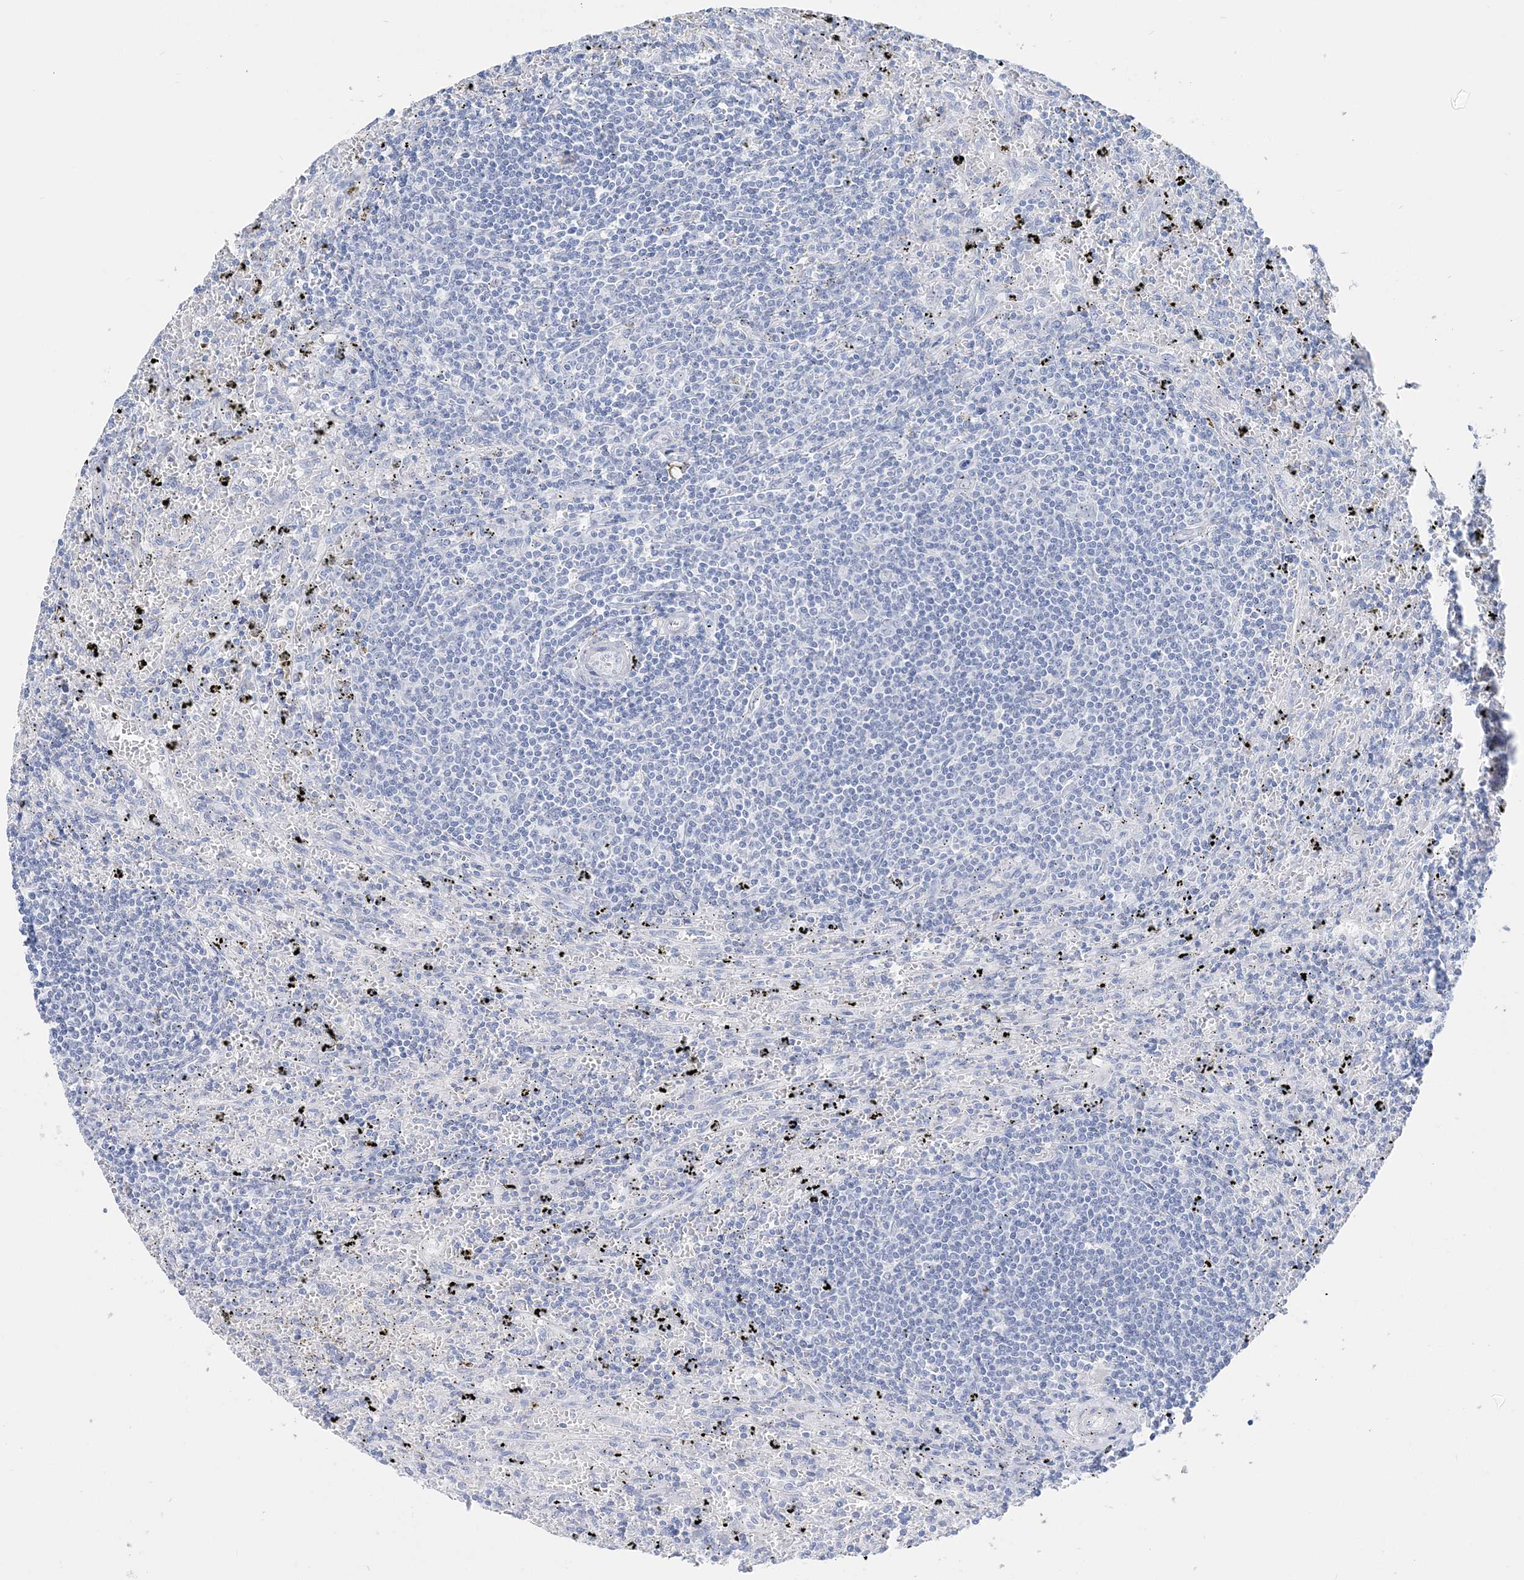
{"staining": {"intensity": "negative", "quantity": "none", "location": "none"}, "tissue": "lymphoma", "cell_type": "Tumor cells", "image_type": "cancer", "snomed": [{"axis": "morphology", "description": "Malignant lymphoma, non-Hodgkin's type, Low grade"}, {"axis": "topography", "description": "Spleen"}], "caption": "Immunohistochemistry (IHC) of human lymphoma exhibits no positivity in tumor cells.", "gene": "TSPYL6", "patient": {"sex": "male", "age": 76}}